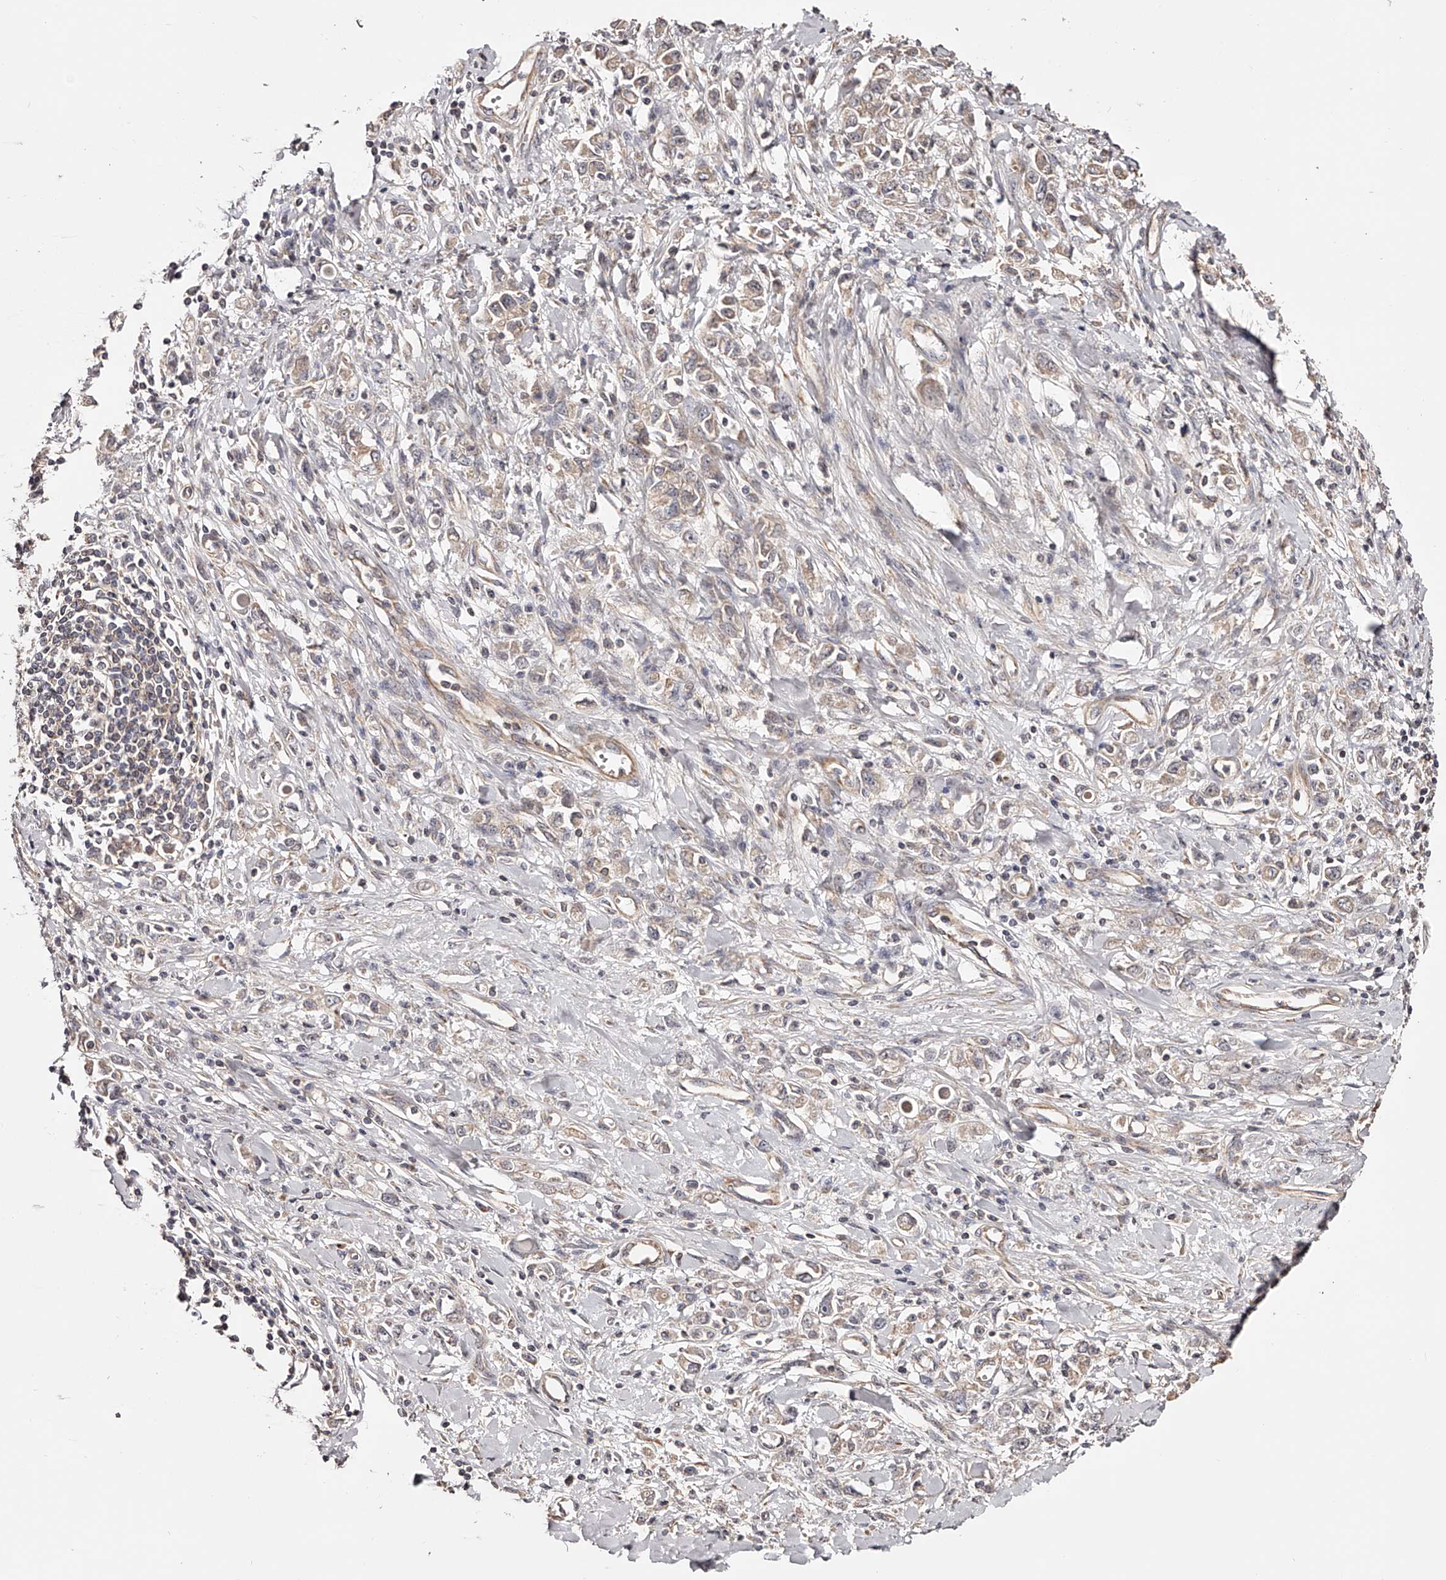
{"staining": {"intensity": "weak", "quantity": "<25%", "location": "cytoplasmic/membranous"}, "tissue": "stomach cancer", "cell_type": "Tumor cells", "image_type": "cancer", "snomed": [{"axis": "morphology", "description": "Adenocarcinoma, NOS"}, {"axis": "topography", "description": "Stomach"}], "caption": "The immunohistochemistry (IHC) histopathology image has no significant staining in tumor cells of stomach cancer tissue.", "gene": "USP21", "patient": {"sex": "female", "age": 76}}